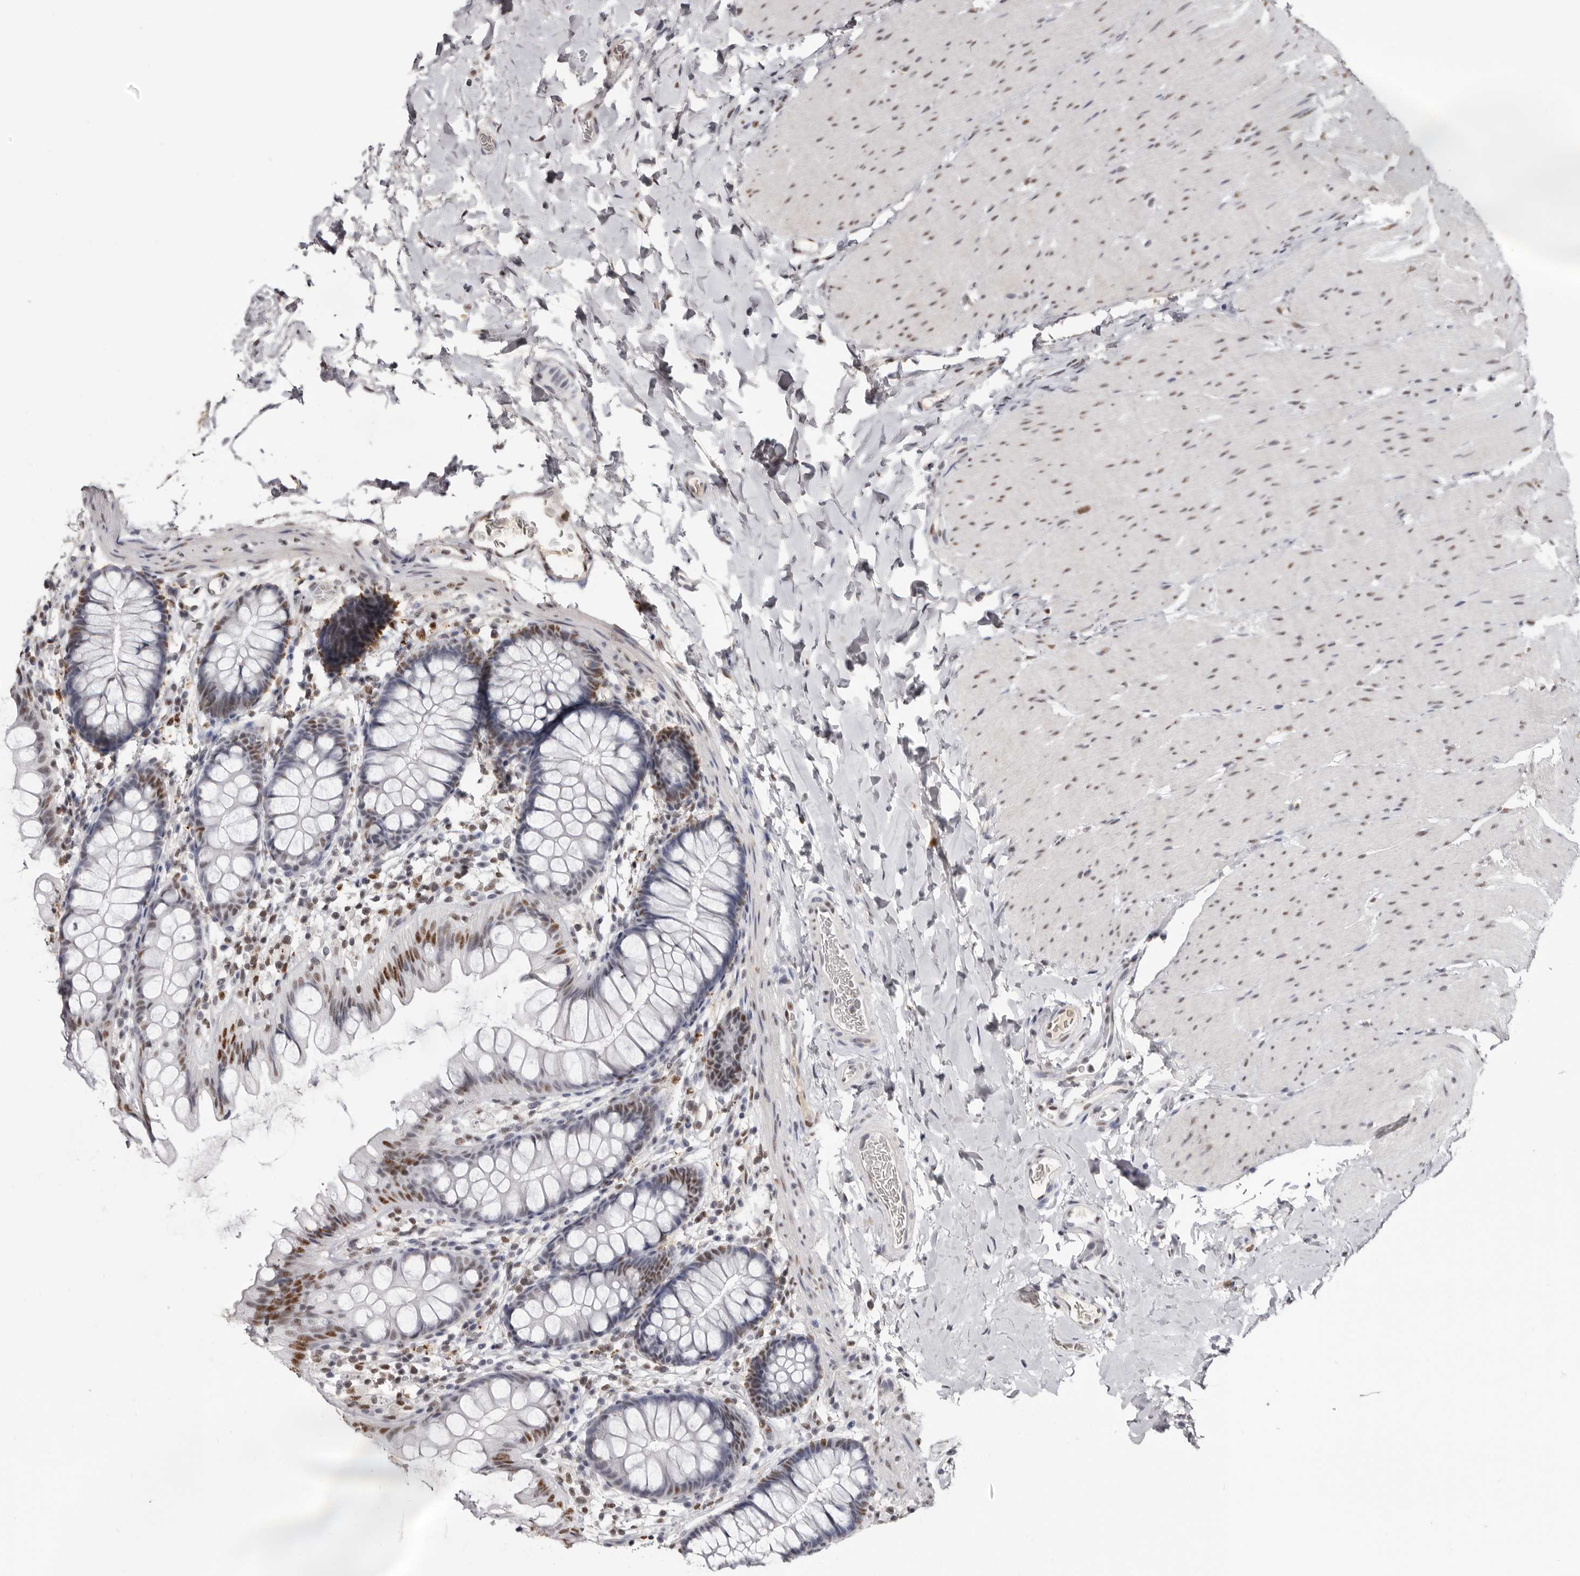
{"staining": {"intensity": "moderate", "quantity": ">75%", "location": "nuclear"}, "tissue": "colon", "cell_type": "Endothelial cells", "image_type": "normal", "snomed": [{"axis": "morphology", "description": "Normal tissue, NOS"}, {"axis": "topography", "description": "Colon"}], "caption": "Protein positivity by immunohistochemistry (IHC) reveals moderate nuclear positivity in about >75% of endothelial cells in normal colon. (DAB = brown stain, brightfield microscopy at high magnification).", "gene": "SCAF4", "patient": {"sex": "female", "age": 62}}